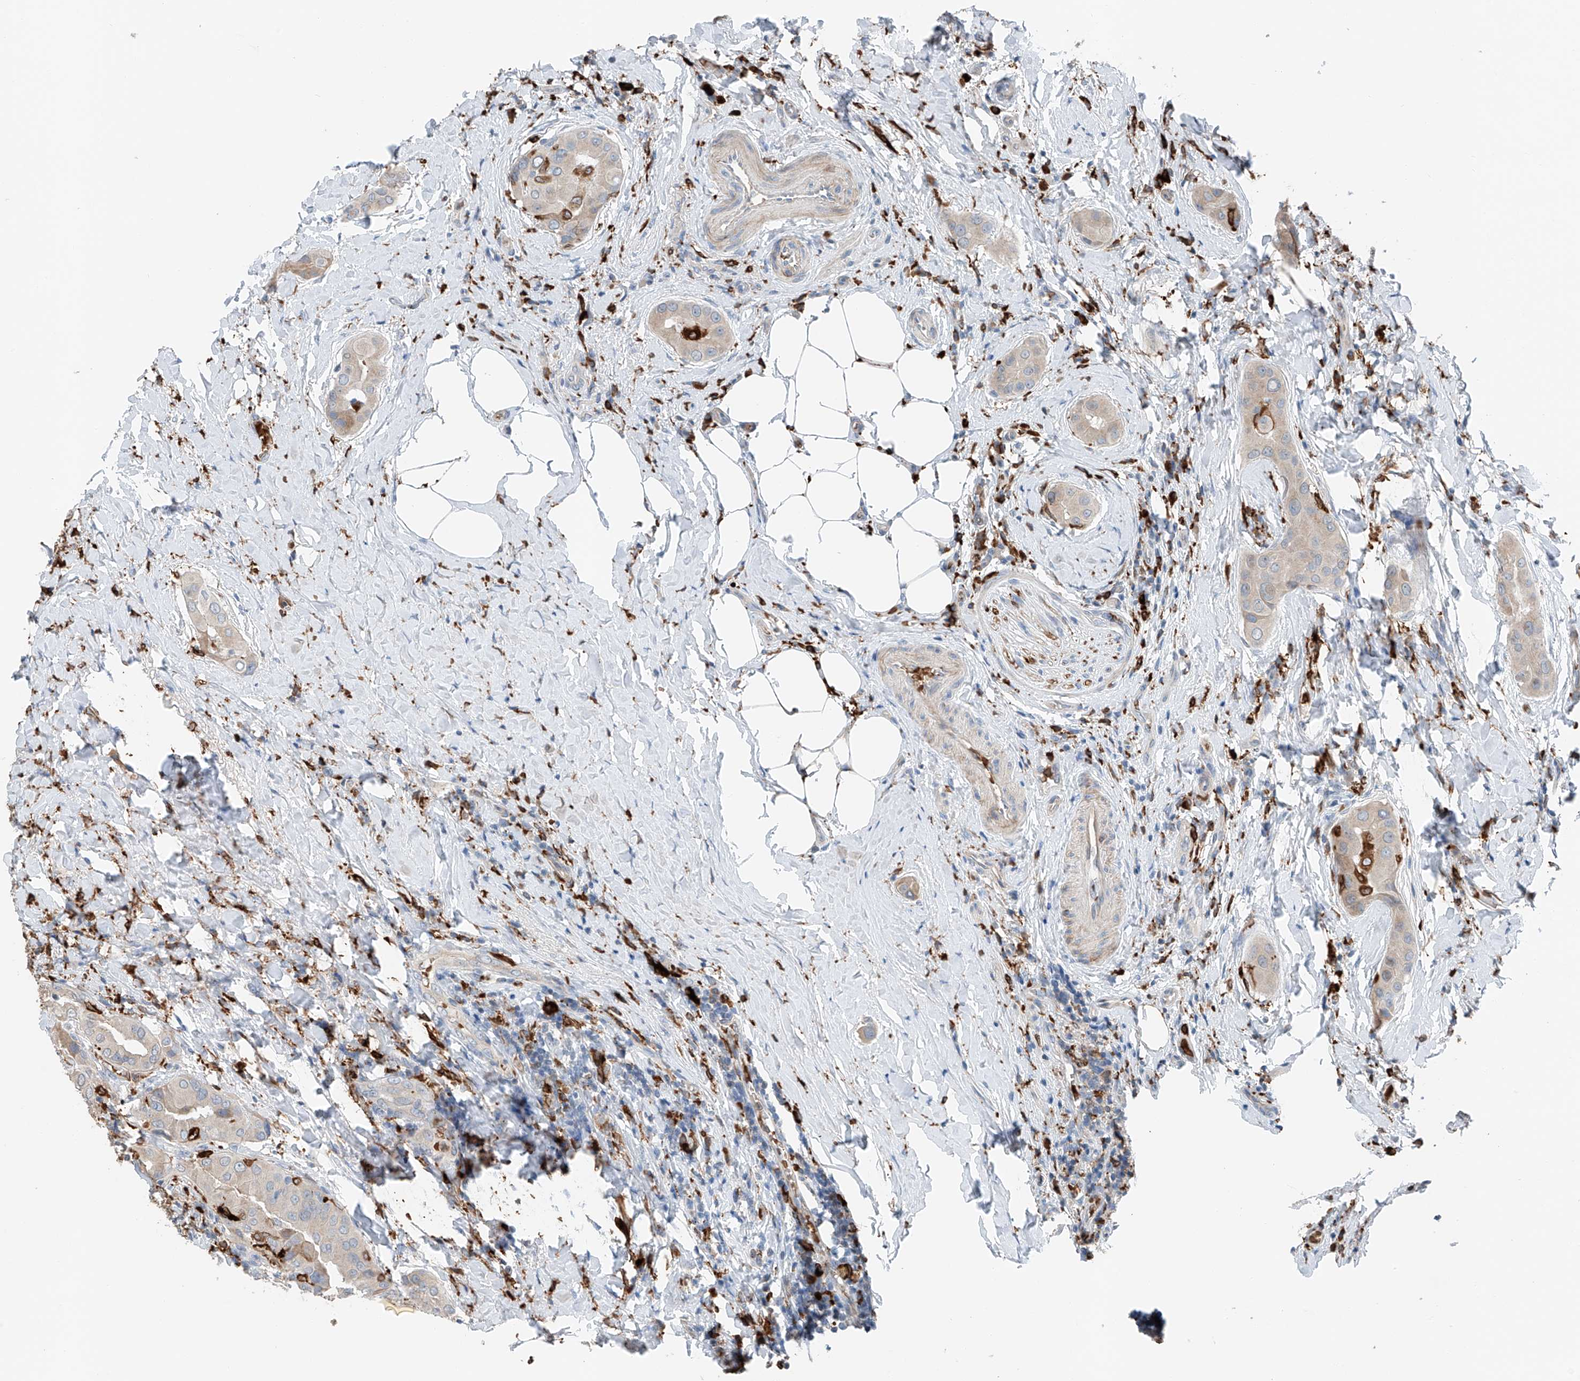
{"staining": {"intensity": "weak", "quantity": ">75%", "location": "cytoplasmic/membranous"}, "tissue": "thyroid cancer", "cell_type": "Tumor cells", "image_type": "cancer", "snomed": [{"axis": "morphology", "description": "Papillary adenocarcinoma, NOS"}, {"axis": "topography", "description": "Thyroid gland"}], "caption": "A brown stain labels weak cytoplasmic/membranous staining of a protein in thyroid cancer tumor cells. (DAB IHC with brightfield microscopy, high magnification).", "gene": "TBXAS1", "patient": {"sex": "male", "age": 33}}